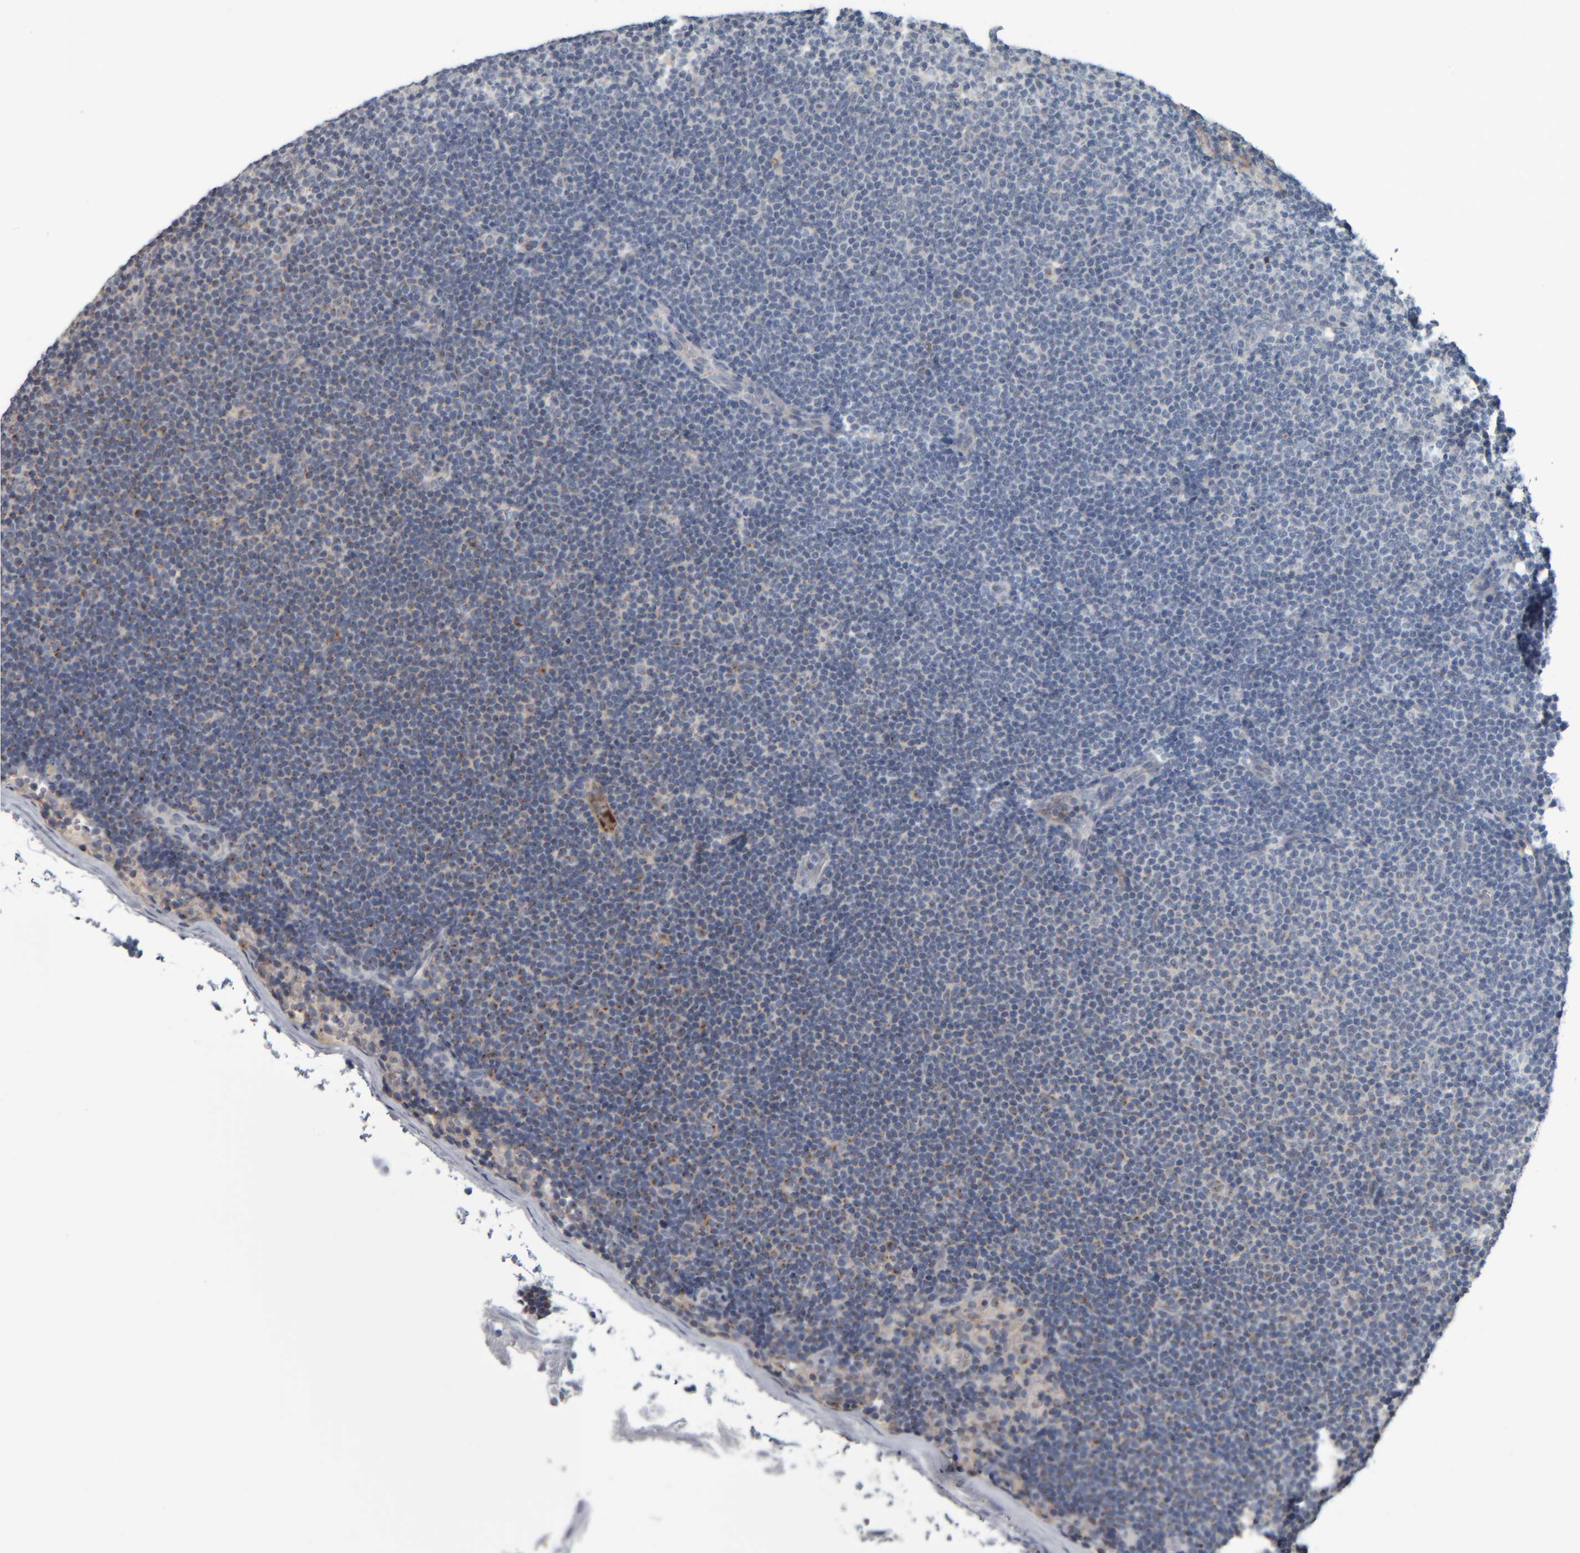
{"staining": {"intensity": "moderate", "quantity": "<25%", "location": "cytoplasmic/membranous"}, "tissue": "lymphoma", "cell_type": "Tumor cells", "image_type": "cancer", "snomed": [{"axis": "morphology", "description": "Malignant lymphoma, non-Hodgkin's type, Low grade"}, {"axis": "topography", "description": "Lymph node"}], "caption": "A high-resolution micrograph shows immunohistochemistry staining of lymphoma, which demonstrates moderate cytoplasmic/membranous positivity in approximately <25% of tumor cells.", "gene": "CAVIN4", "patient": {"sex": "female", "age": 53}}